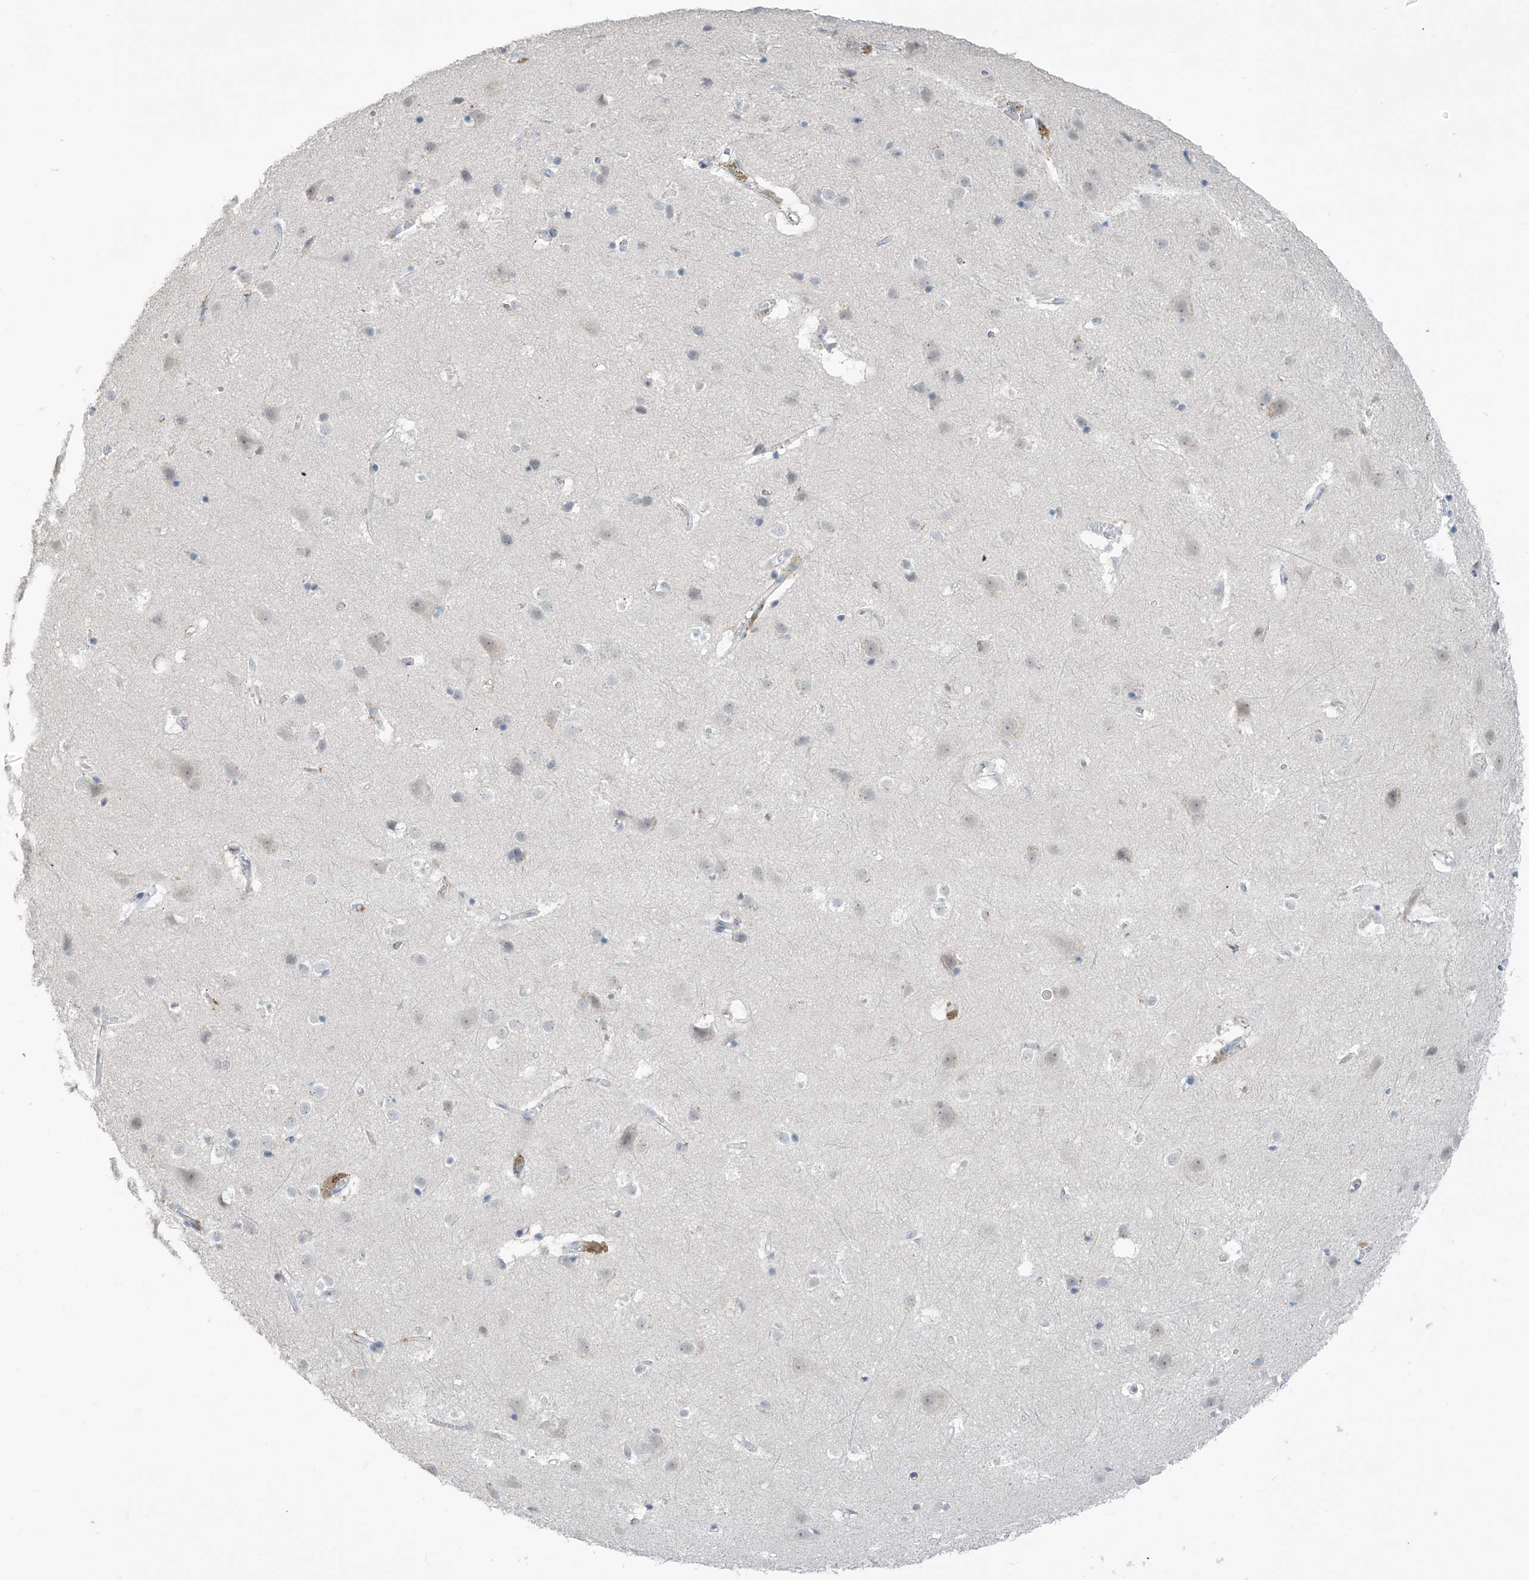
{"staining": {"intensity": "negative", "quantity": "none", "location": "none"}, "tissue": "cerebral cortex", "cell_type": "Endothelial cells", "image_type": "normal", "snomed": [{"axis": "morphology", "description": "Normal tissue, NOS"}, {"axis": "topography", "description": "Cerebral cortex"}], "caption": "Cerebral cortex stained for a protein using IHC displays no positivity endothelial cells.", "gene": "METAP1D", "patient": {"sex": "male", "age": 54}}